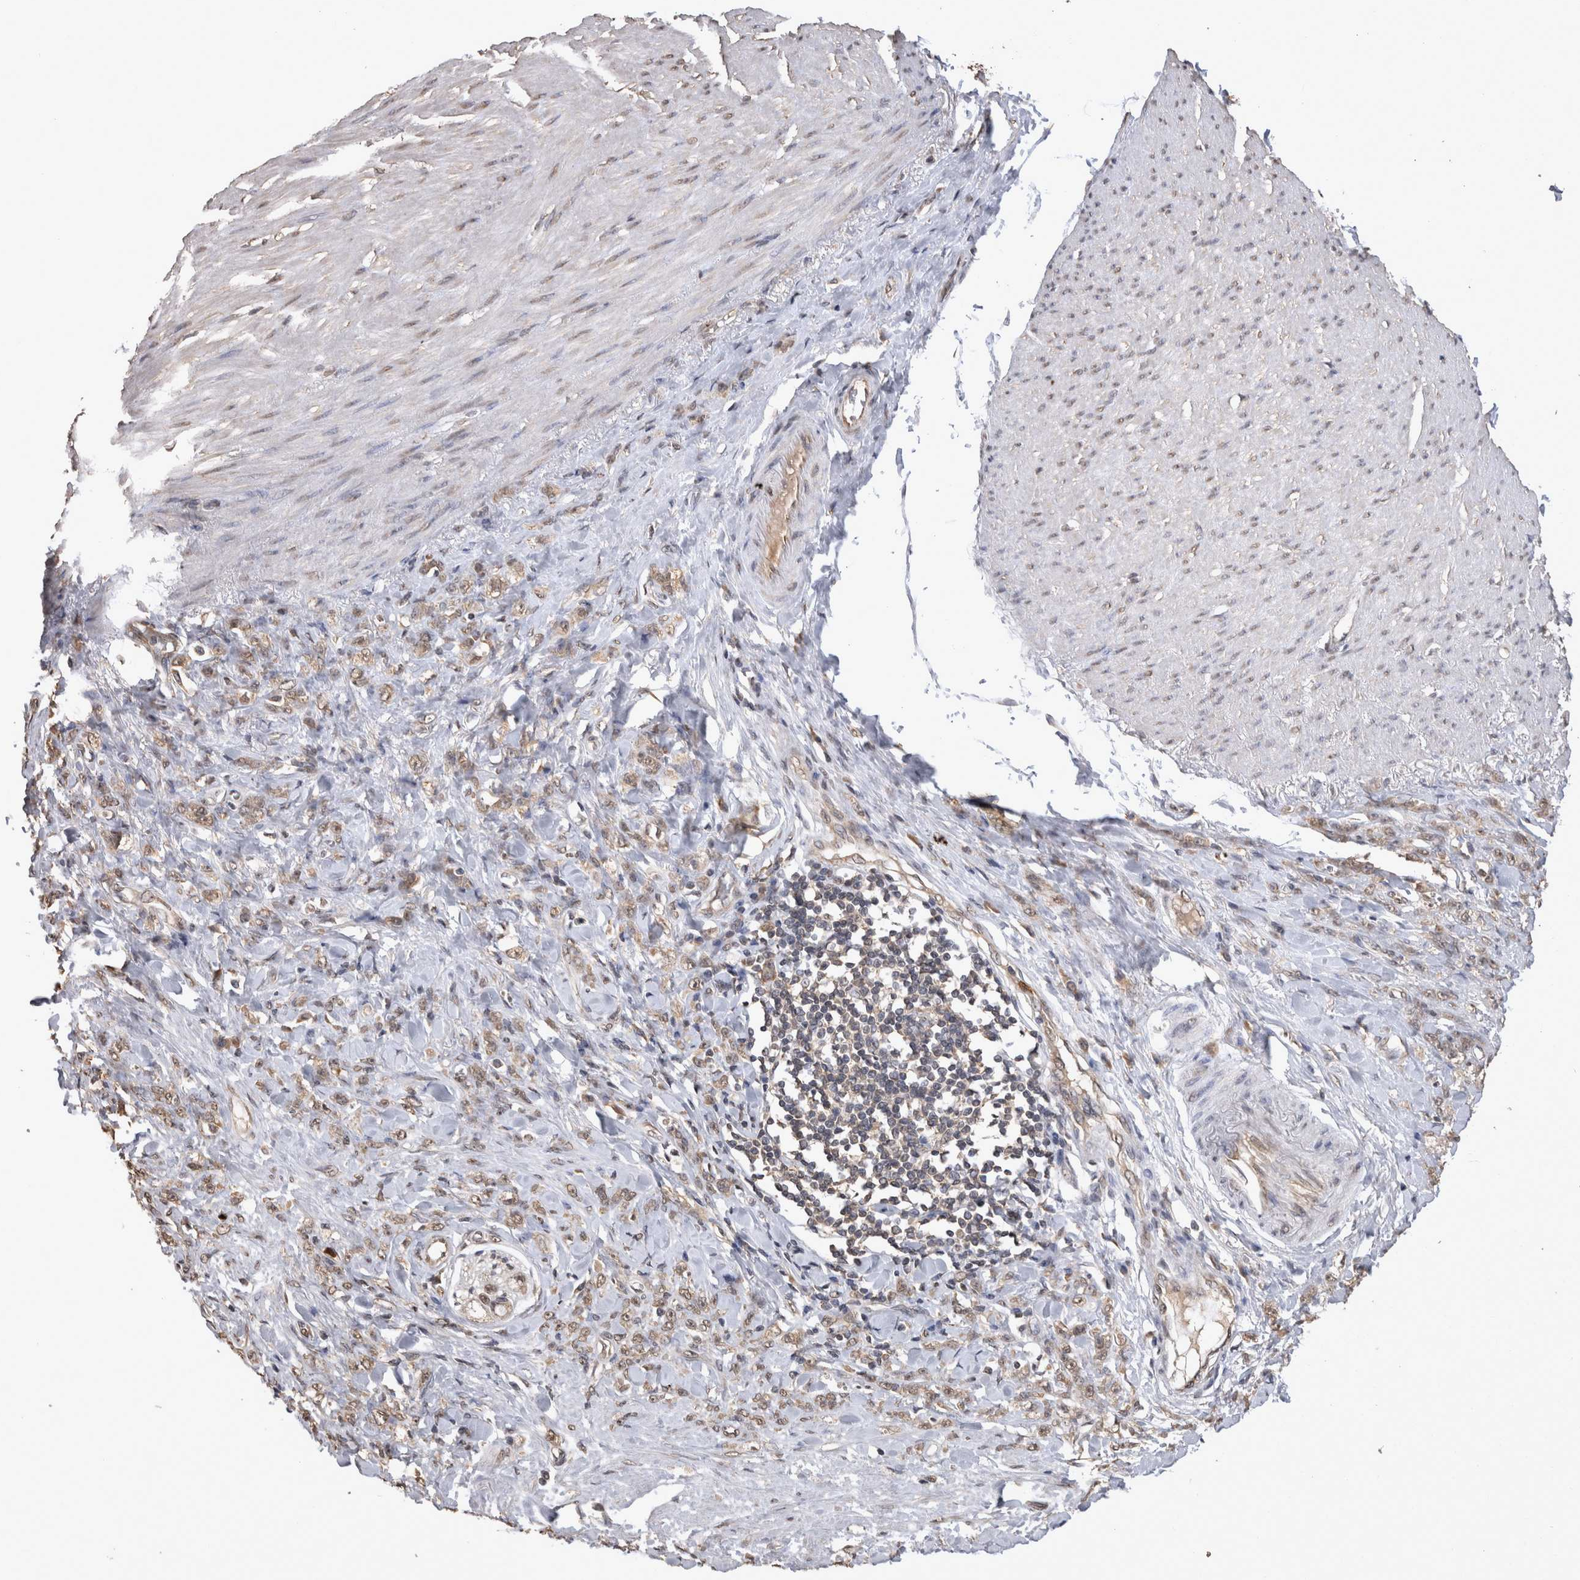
{"staining": {"intensity": "weak", "quantity": ">75%", "location": "cytoplasmic/membranous,nuclear"}, "tissue": "stomach cancer", "cell_type": "Tumor cells", "image_type": "cancer", "snomed": [{"axis": "morphology", "description": "Adenocarcinoma, NOS"}, {"axis": "topography", "description": "Stomach"}], "caption": "Approximately >75% of tumor cells in adenocarcinoma (stomach) exhibit weak cytoplasmic/membranous and nuclear protein expression as visualized by brown immunohistochemical staining.", "gene": "PAK4", "patient": {"sex": "male", "age": 82}}